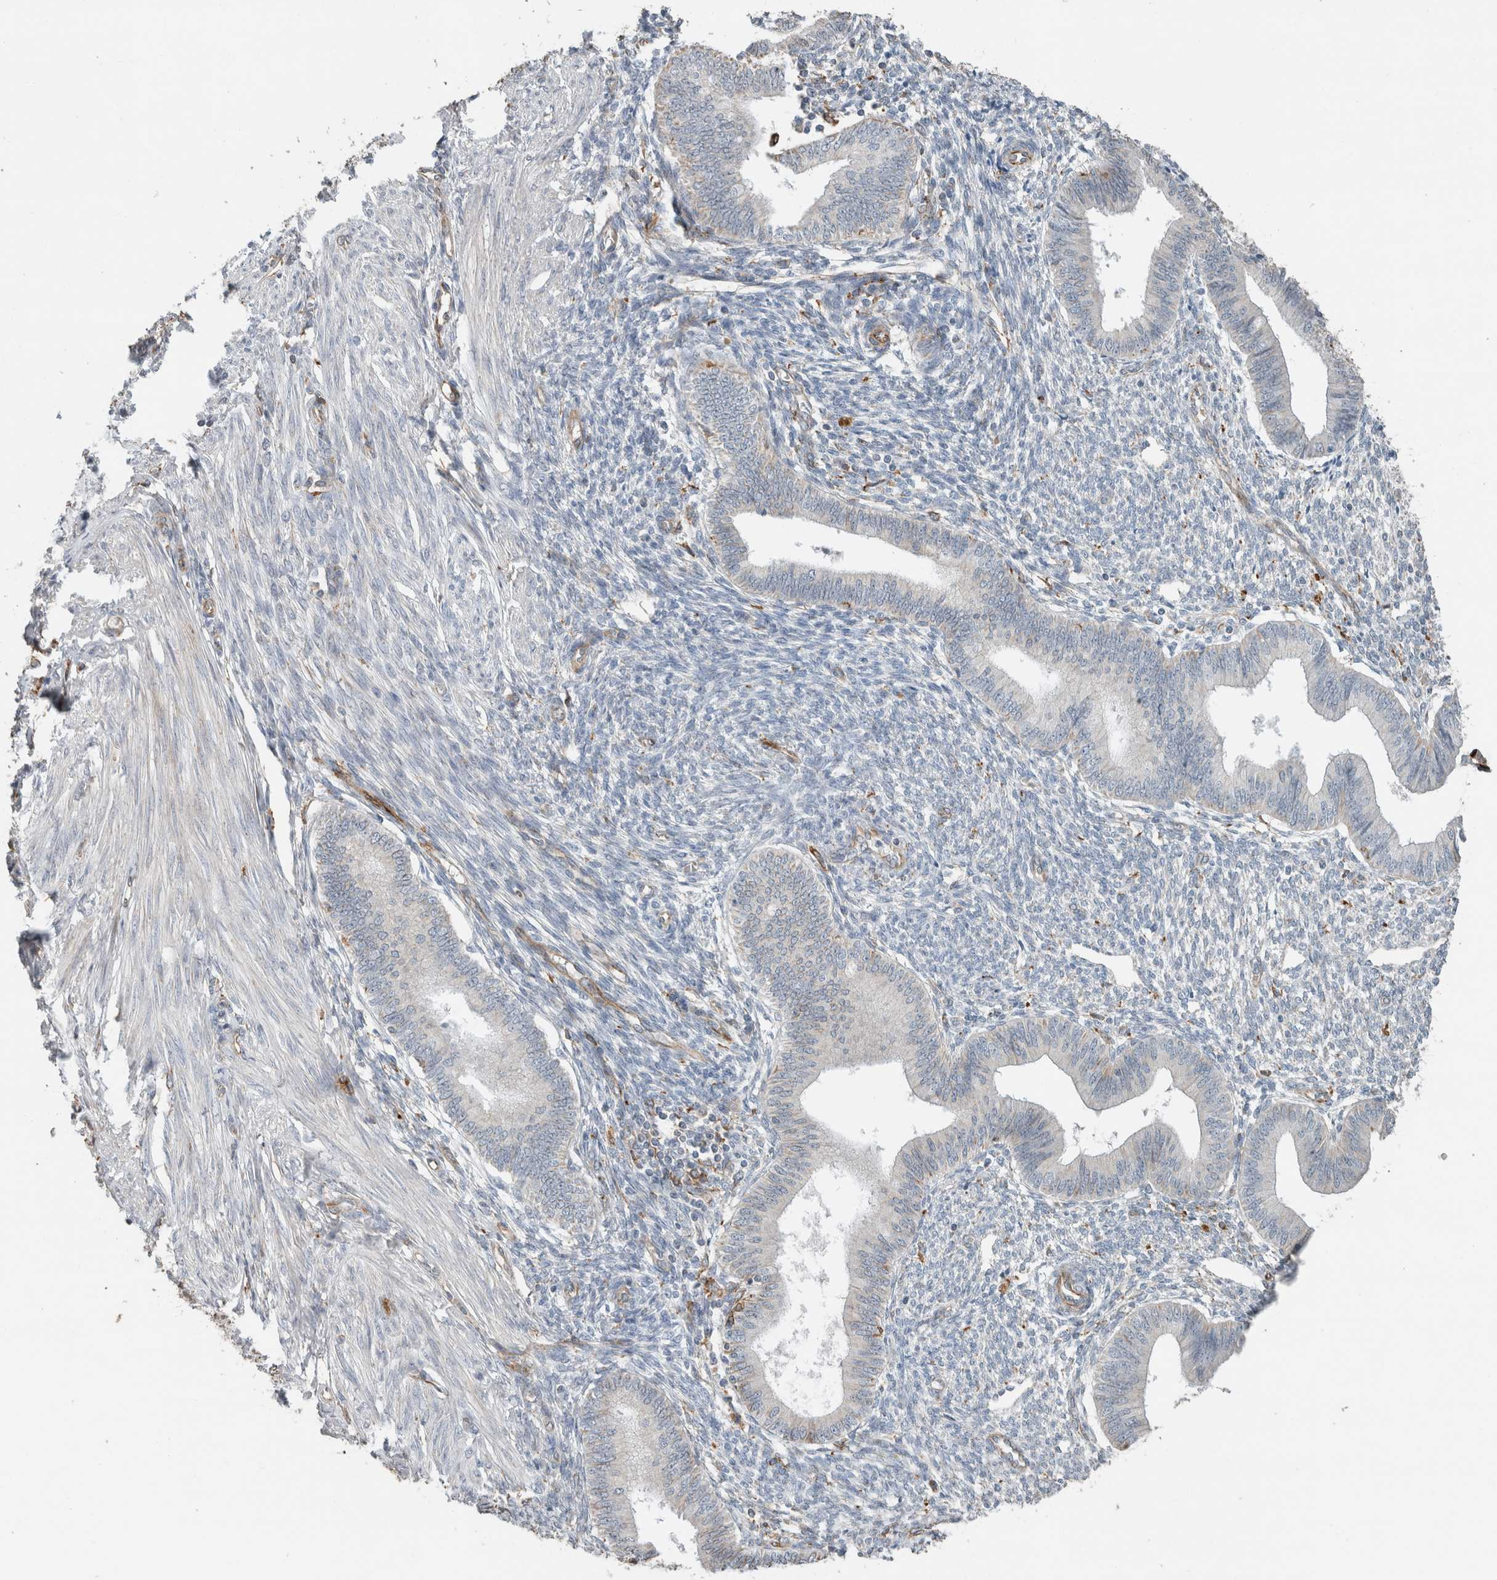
{"staining": {"intensity": "moderate", "quantity": "<25%", "location": "cytoplasmic/membranous"}, "tissue": "endometrium", "cell_type": "Cells in endometrial stroma", "image_type": "normal", "snomed": [{"axis": "morphology", "description": "Normal tissue, NOS"}, {"axis": "topography", "description": "Endometrium"}], "caption": "This image shows IHC staining of unremarkable human endometrium, with low moderate cytoplasmic/membranous expression in approximately <25% of cells in endometrial stroma.", "gene": "LY86", "patient": {"sex": "female", "age": 46}}